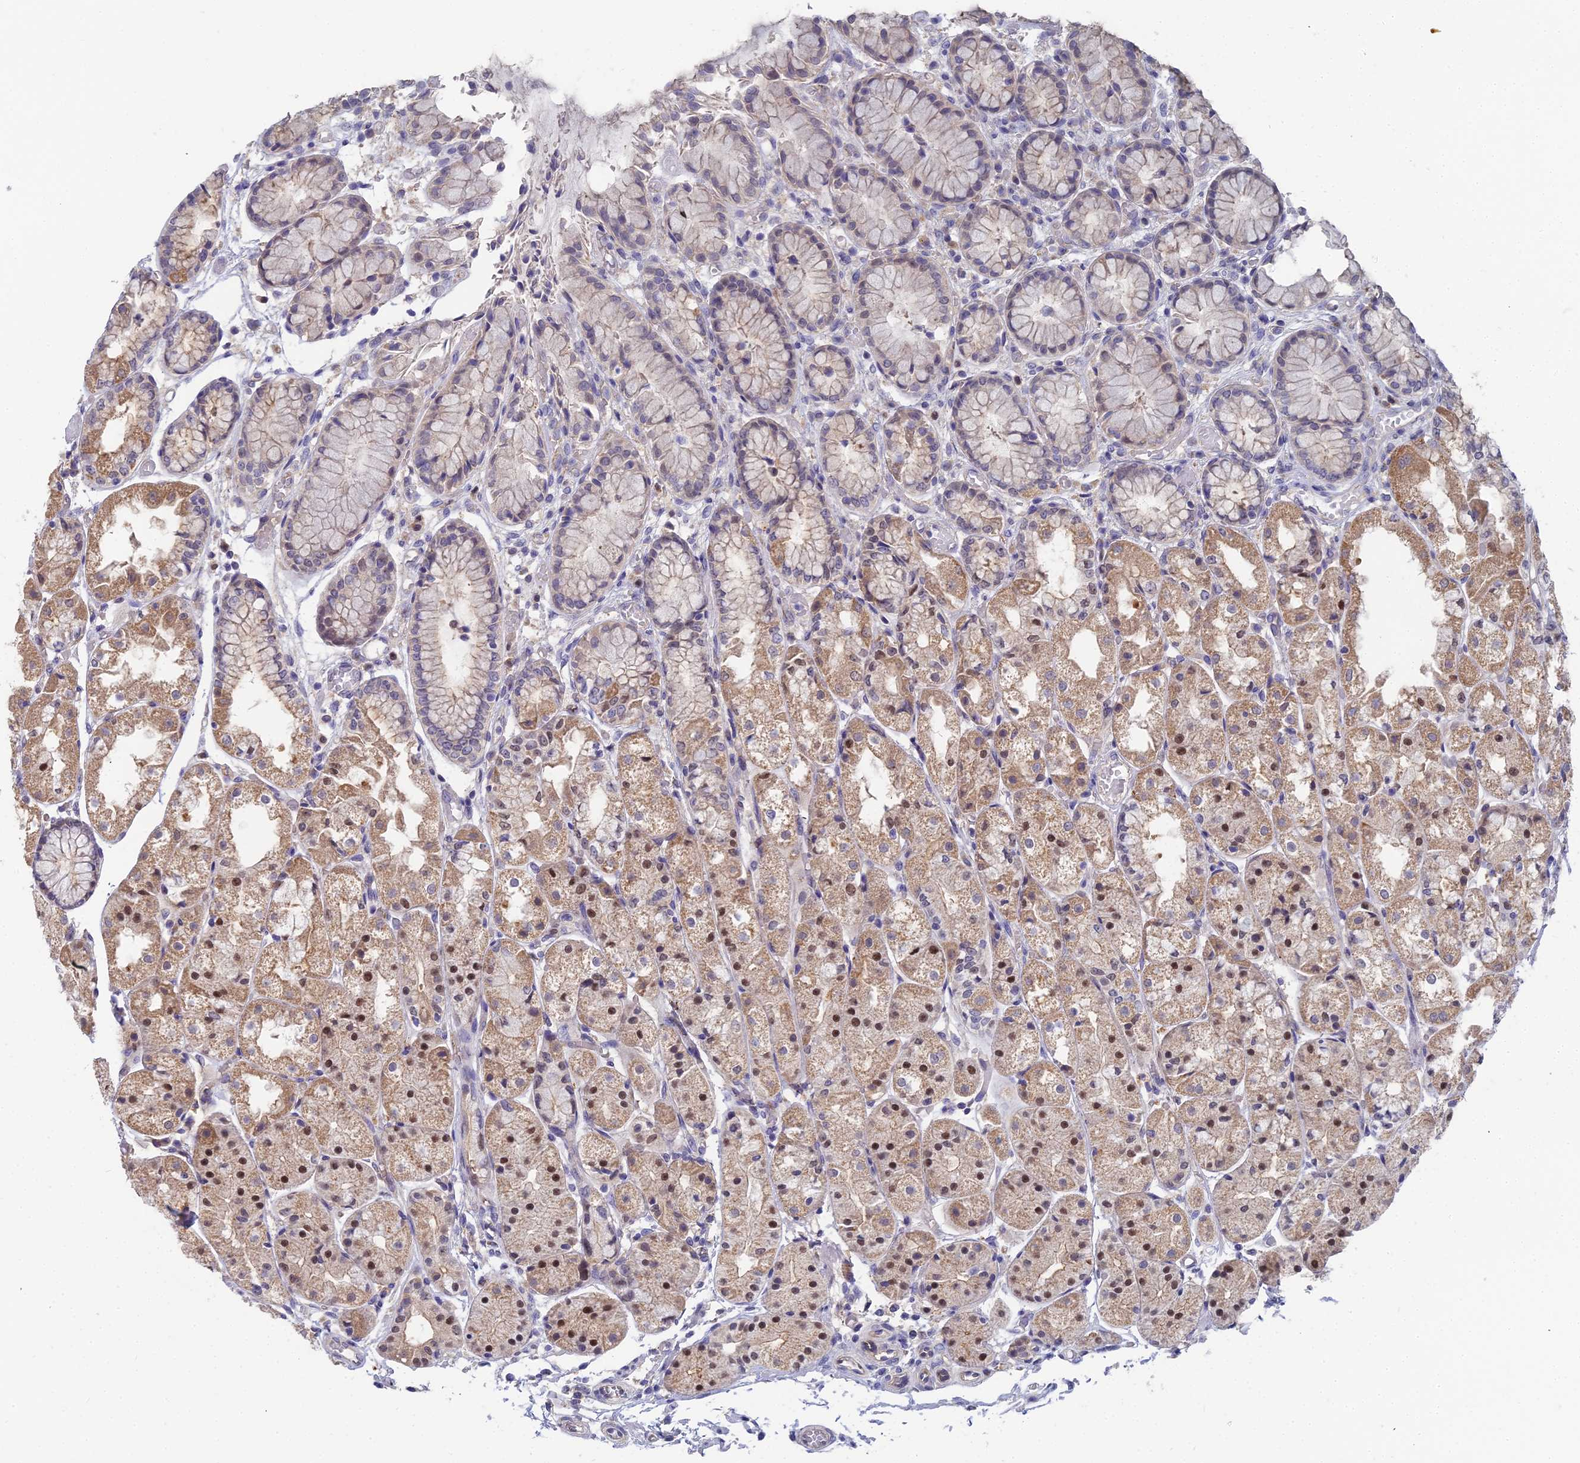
{"staining": {"intensity": "moderate", "quantity": "25%-75%", "location": "cytoplasmic/membranous,nuclear"}, "tissue": "stomach", "cell_type": "Glandular cells", "image_type": "normal", "snomed": [{"axis": "morphology", "description": "Normal tissue, NOS"}, {"axis": "topography", "description": "Stomach, upper"}], "caption": "The image shows a brown stain indicating the presence of a protein in the cytoplasmic/membranous,nuclear of glandular cells in stomach. (Stains: DAB in brown, nuclei in blue, Microscopy: brightfield microscopy at high magnification).", "gene": "RDX", "patient": {"sex": "male", "age": 72}}